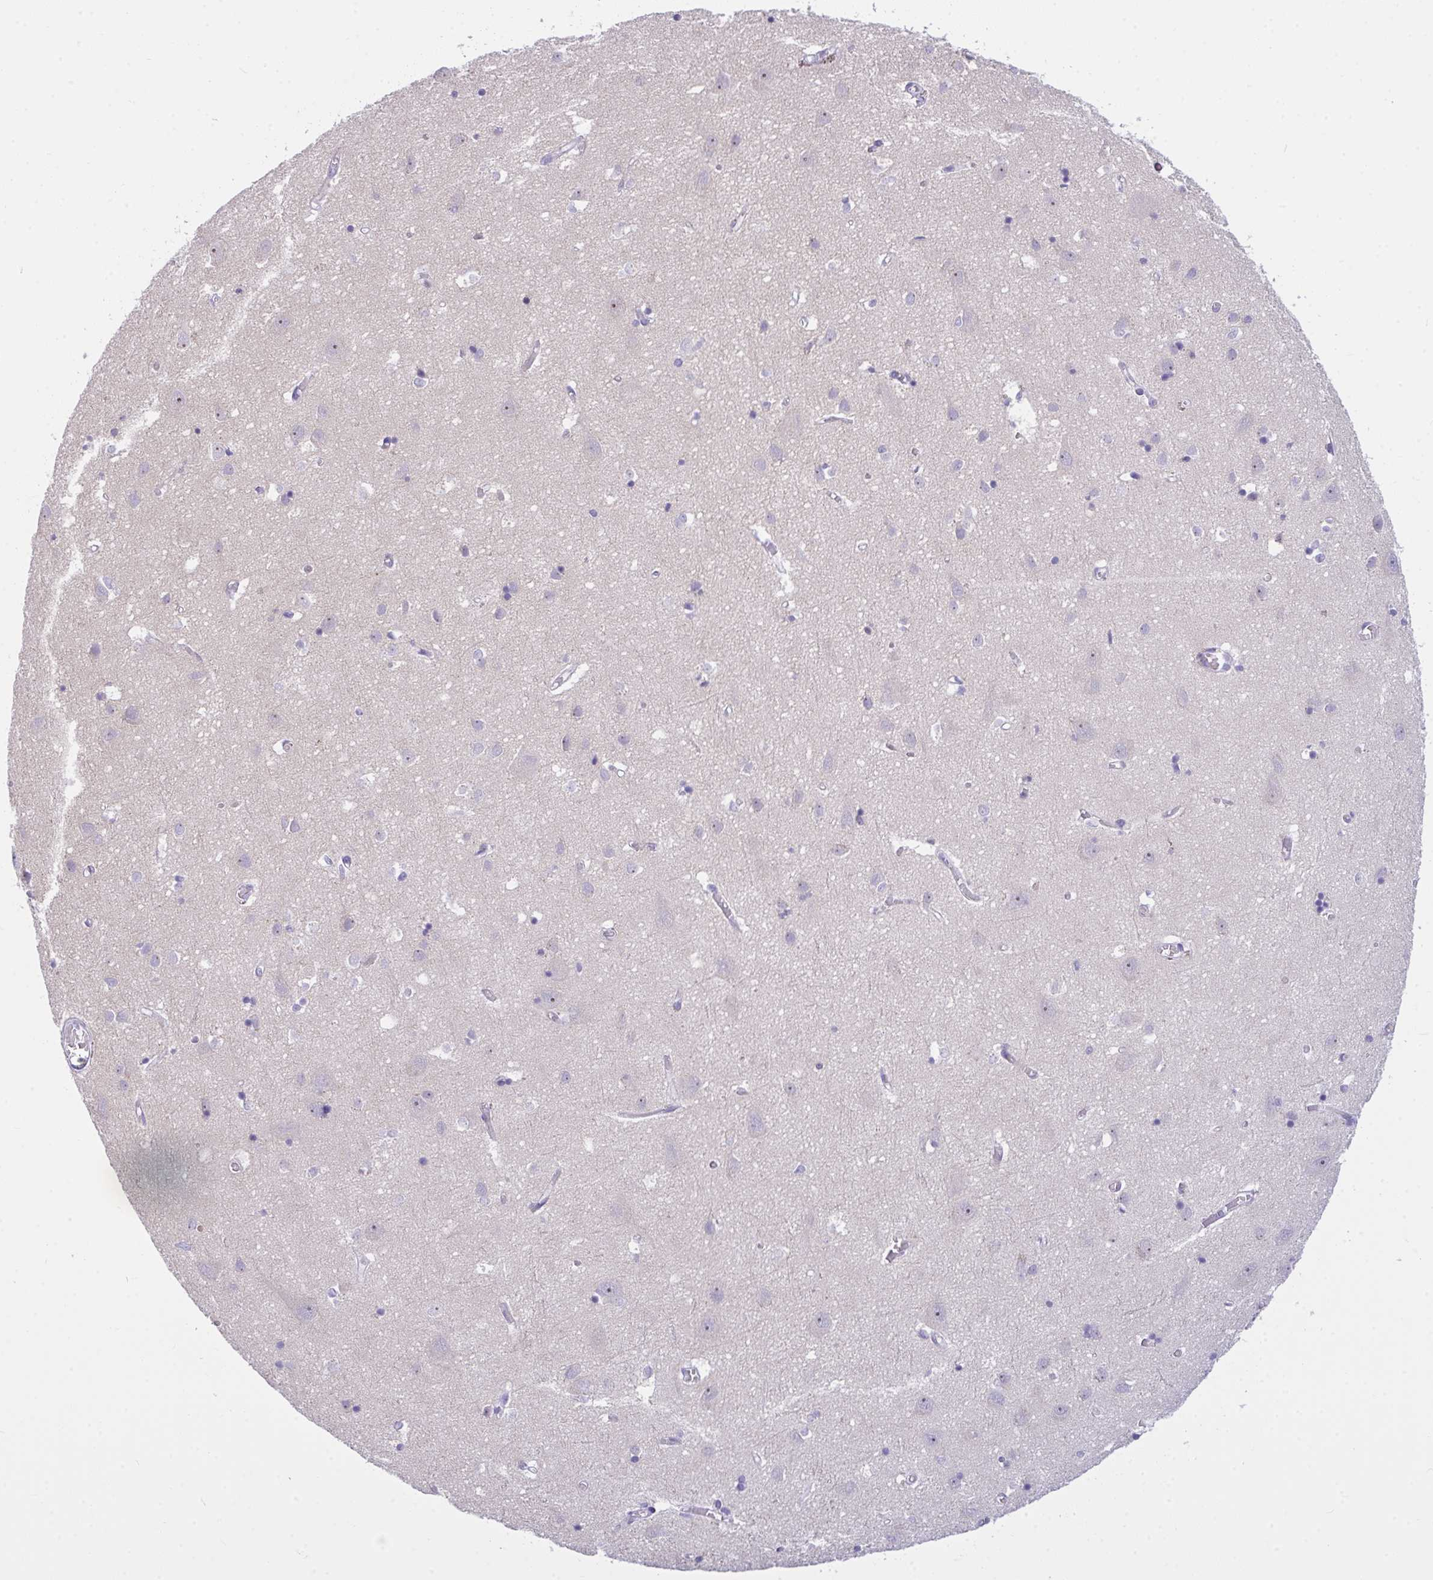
{"staining": {"intensity": "negative", "quantity": "none", "location": "none"}, "tissue": "cerebral cortex", "cell_type": "Endothelial cells", "image_type": "normal", "snomed": [{"axis": "morphology", "description": "Normal tissue, NOS"}, {"axis": "topography", "description": "Cerebral cortex"}], "caption": "Immunohistochemistry photomicrograph of unremarkable cerebral cortex stained for a protein (brown), which demonstrates no staining in endothelial cells.", "gene": "SEMA6B", "patient": {"sex": "male", "age": 70}}